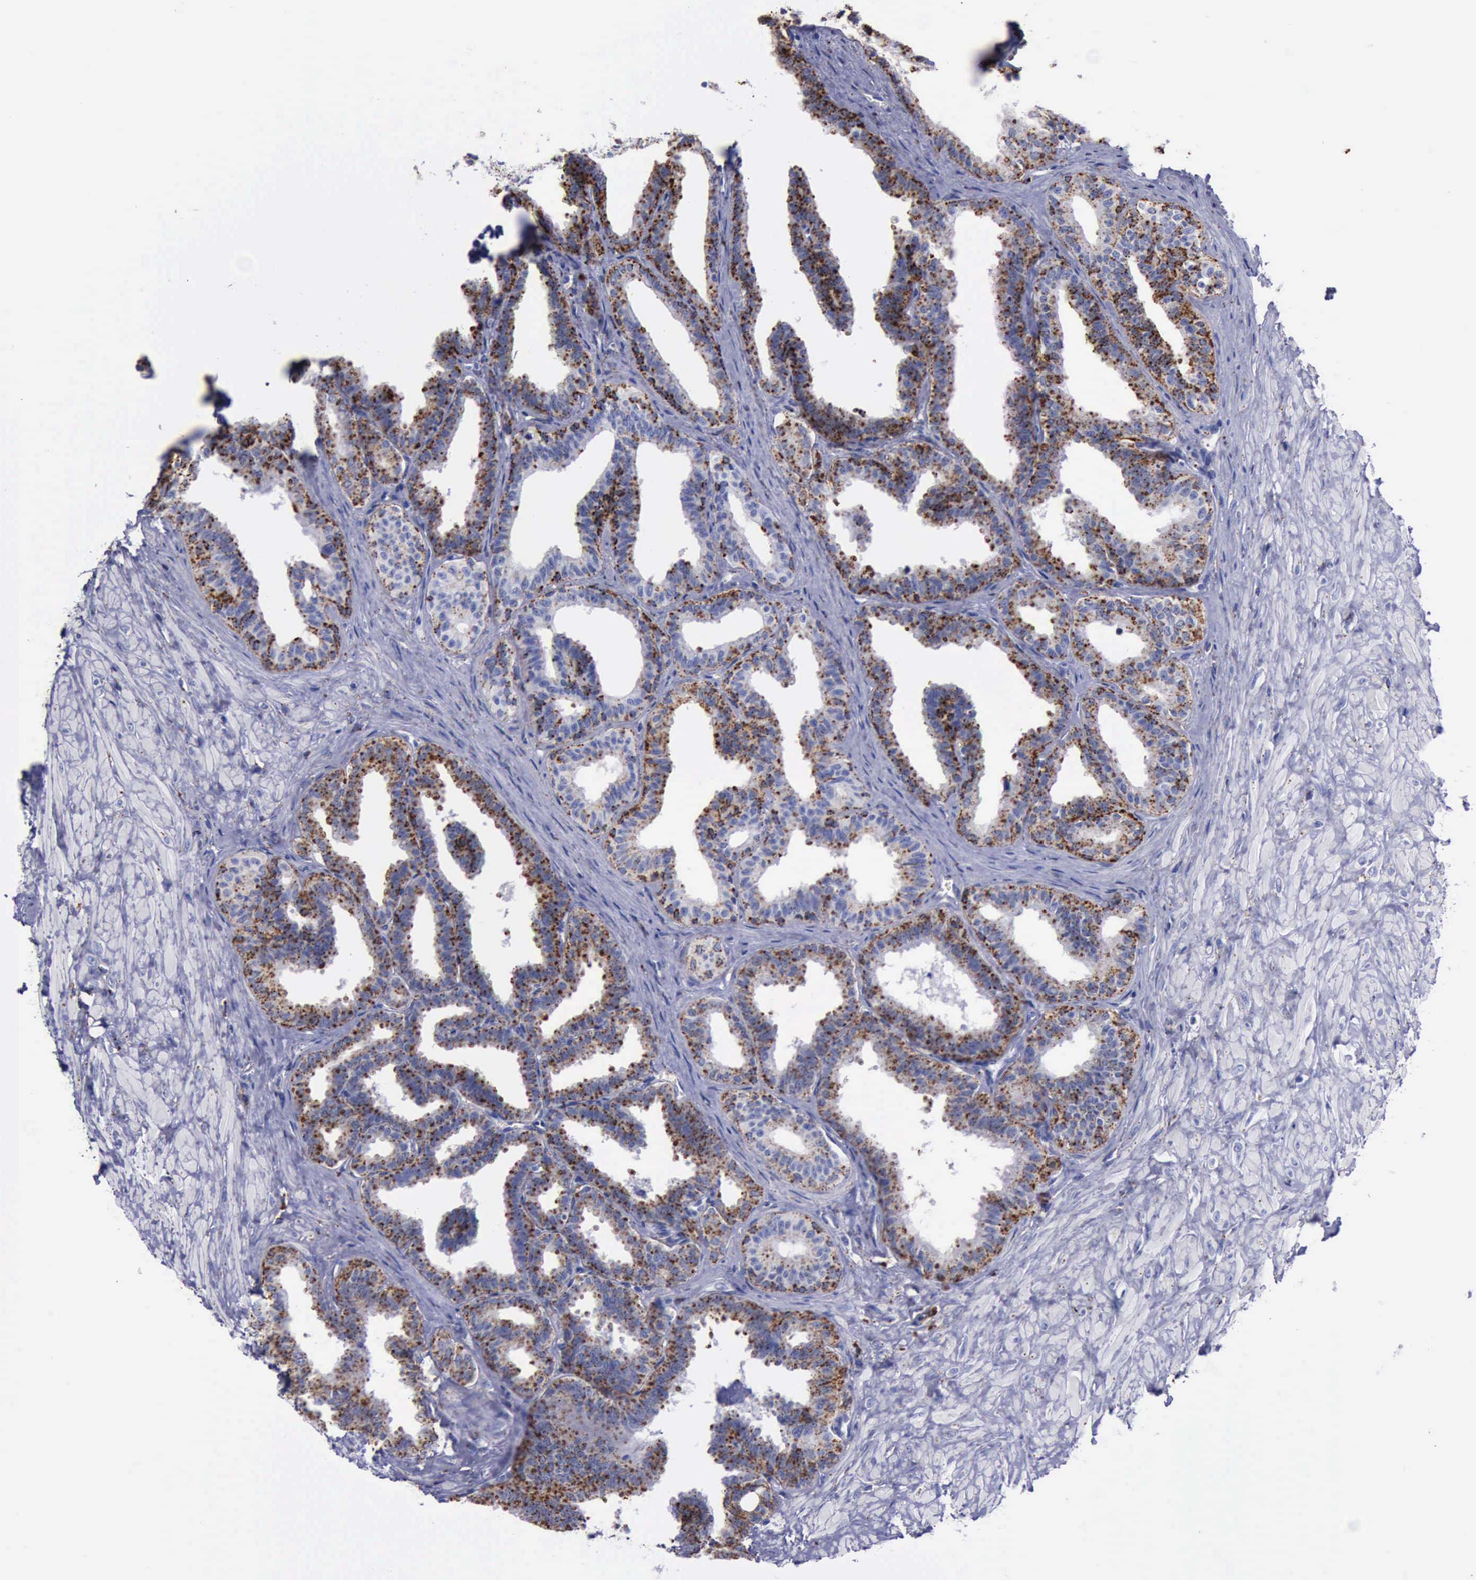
{"staining": {"intensity": "moderate", "quantity": ">75%", "location": "cytoplasmic/membranous"}, "tissue": "seminal vesicle", "cell_type": "Glandular cells", "image_type": "normal", "snomed": [{"axis": "morphology", "description": "Normal tissue, NOS"}, {"axis": "topography", "description": "Seminal veicle"}], "caption": "Immunohistochemical staining of benign human seminal vesicle displays >75% levels of moderate cytoplasmic/membranous protein staining in approximately >75% of glandular cells.", "gene": "CTSD", "patient": {"sex": "male", "age": 26}}